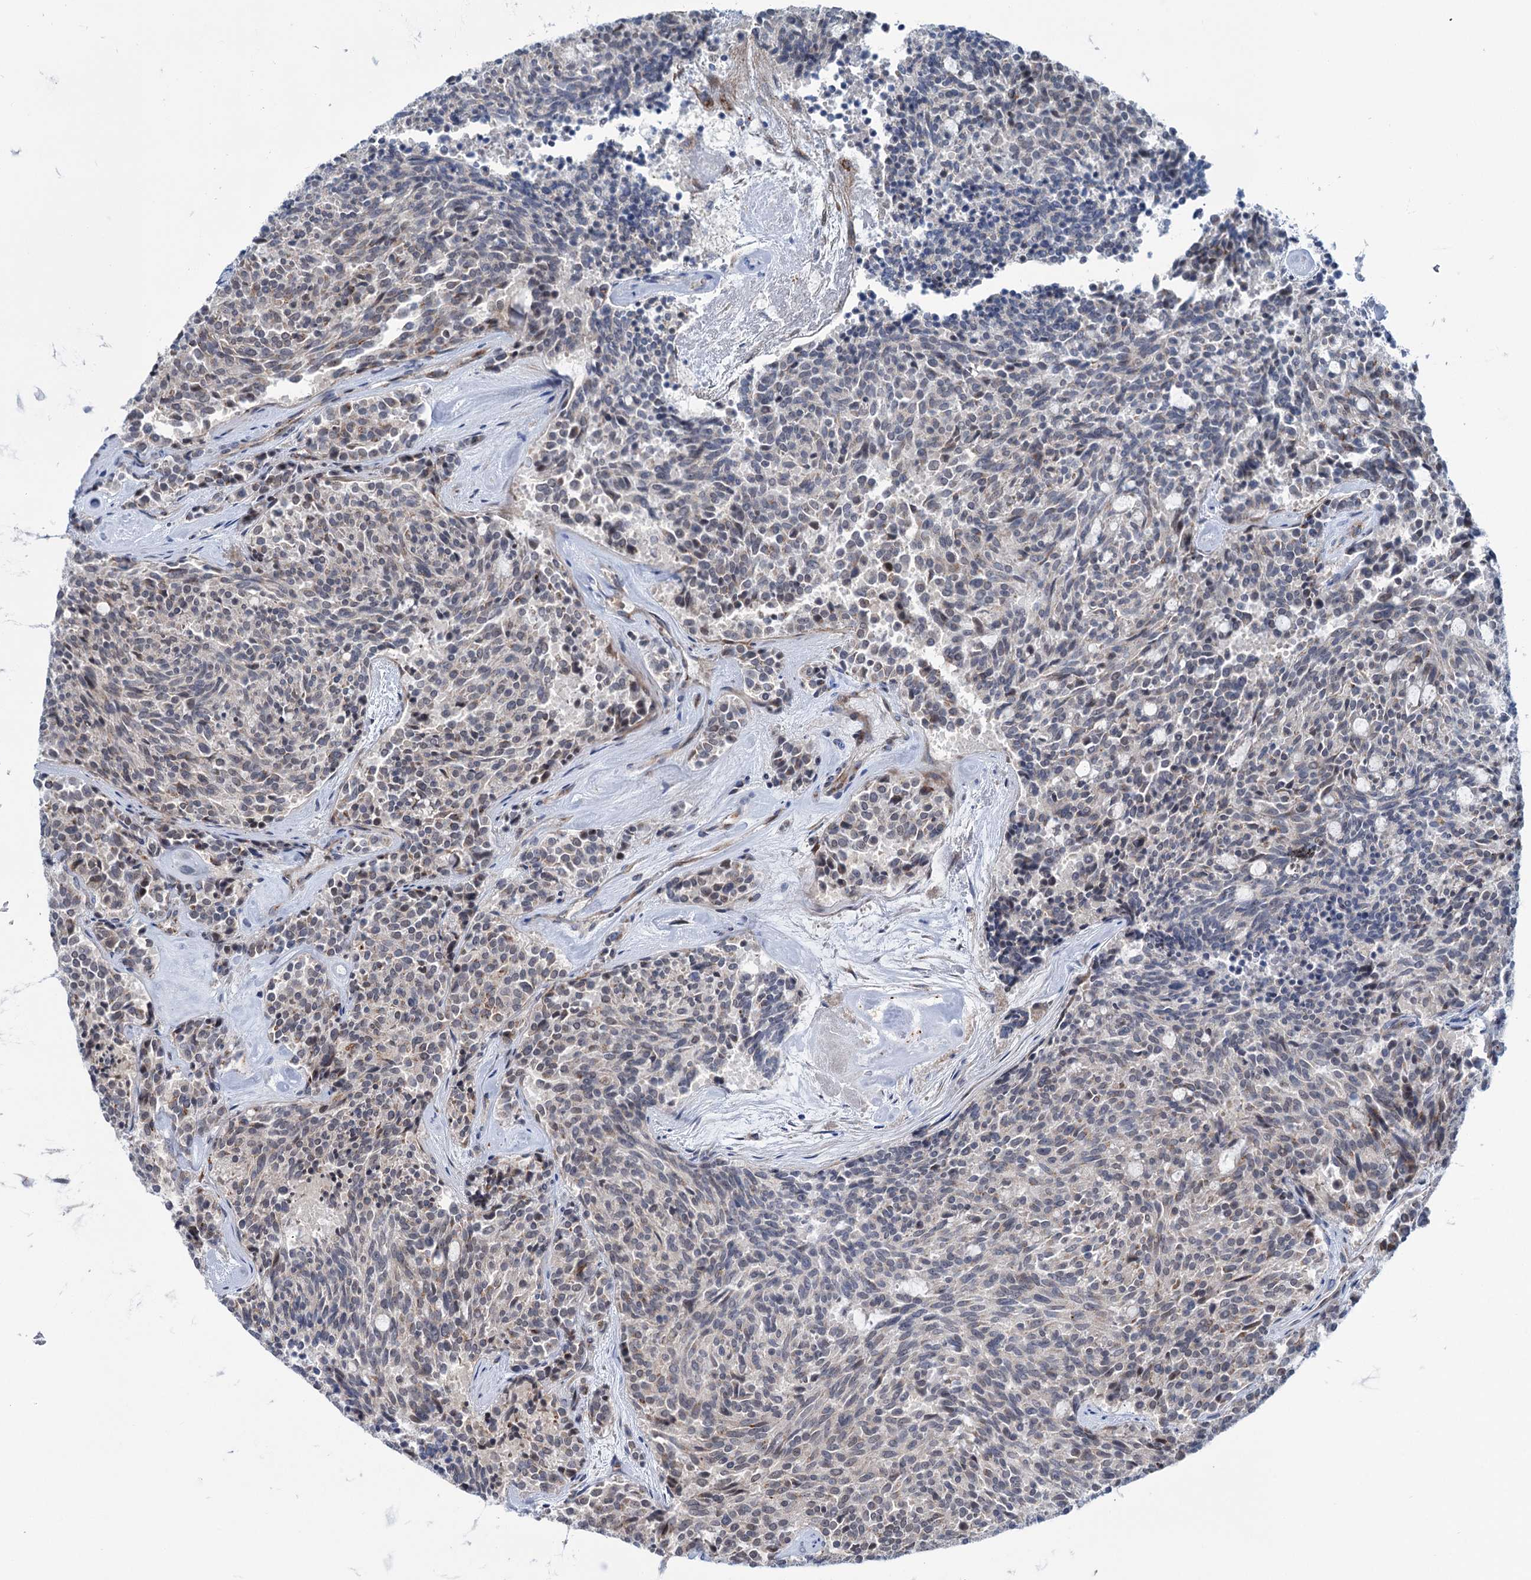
{"staining": {"intensity": "negative", "quantity": "none", "location": "none"}, "tissue": "carcinoid", "cell_type": "Tumor cells", "image_type": "cancer", "snomed": [{"axis": "morphology", "description": "Carcinoid, malignant, NOS"}, {"axis": "topography", "description": "Pancreas"}], "caption": "A high-resolution histopathology image shows immunohistochemistry staining of carcinoid (malignant), which demonstrates no significant expression in tumor cells.", "gene": "ELP4", "patient": {"sex": "female", "age": 54}}